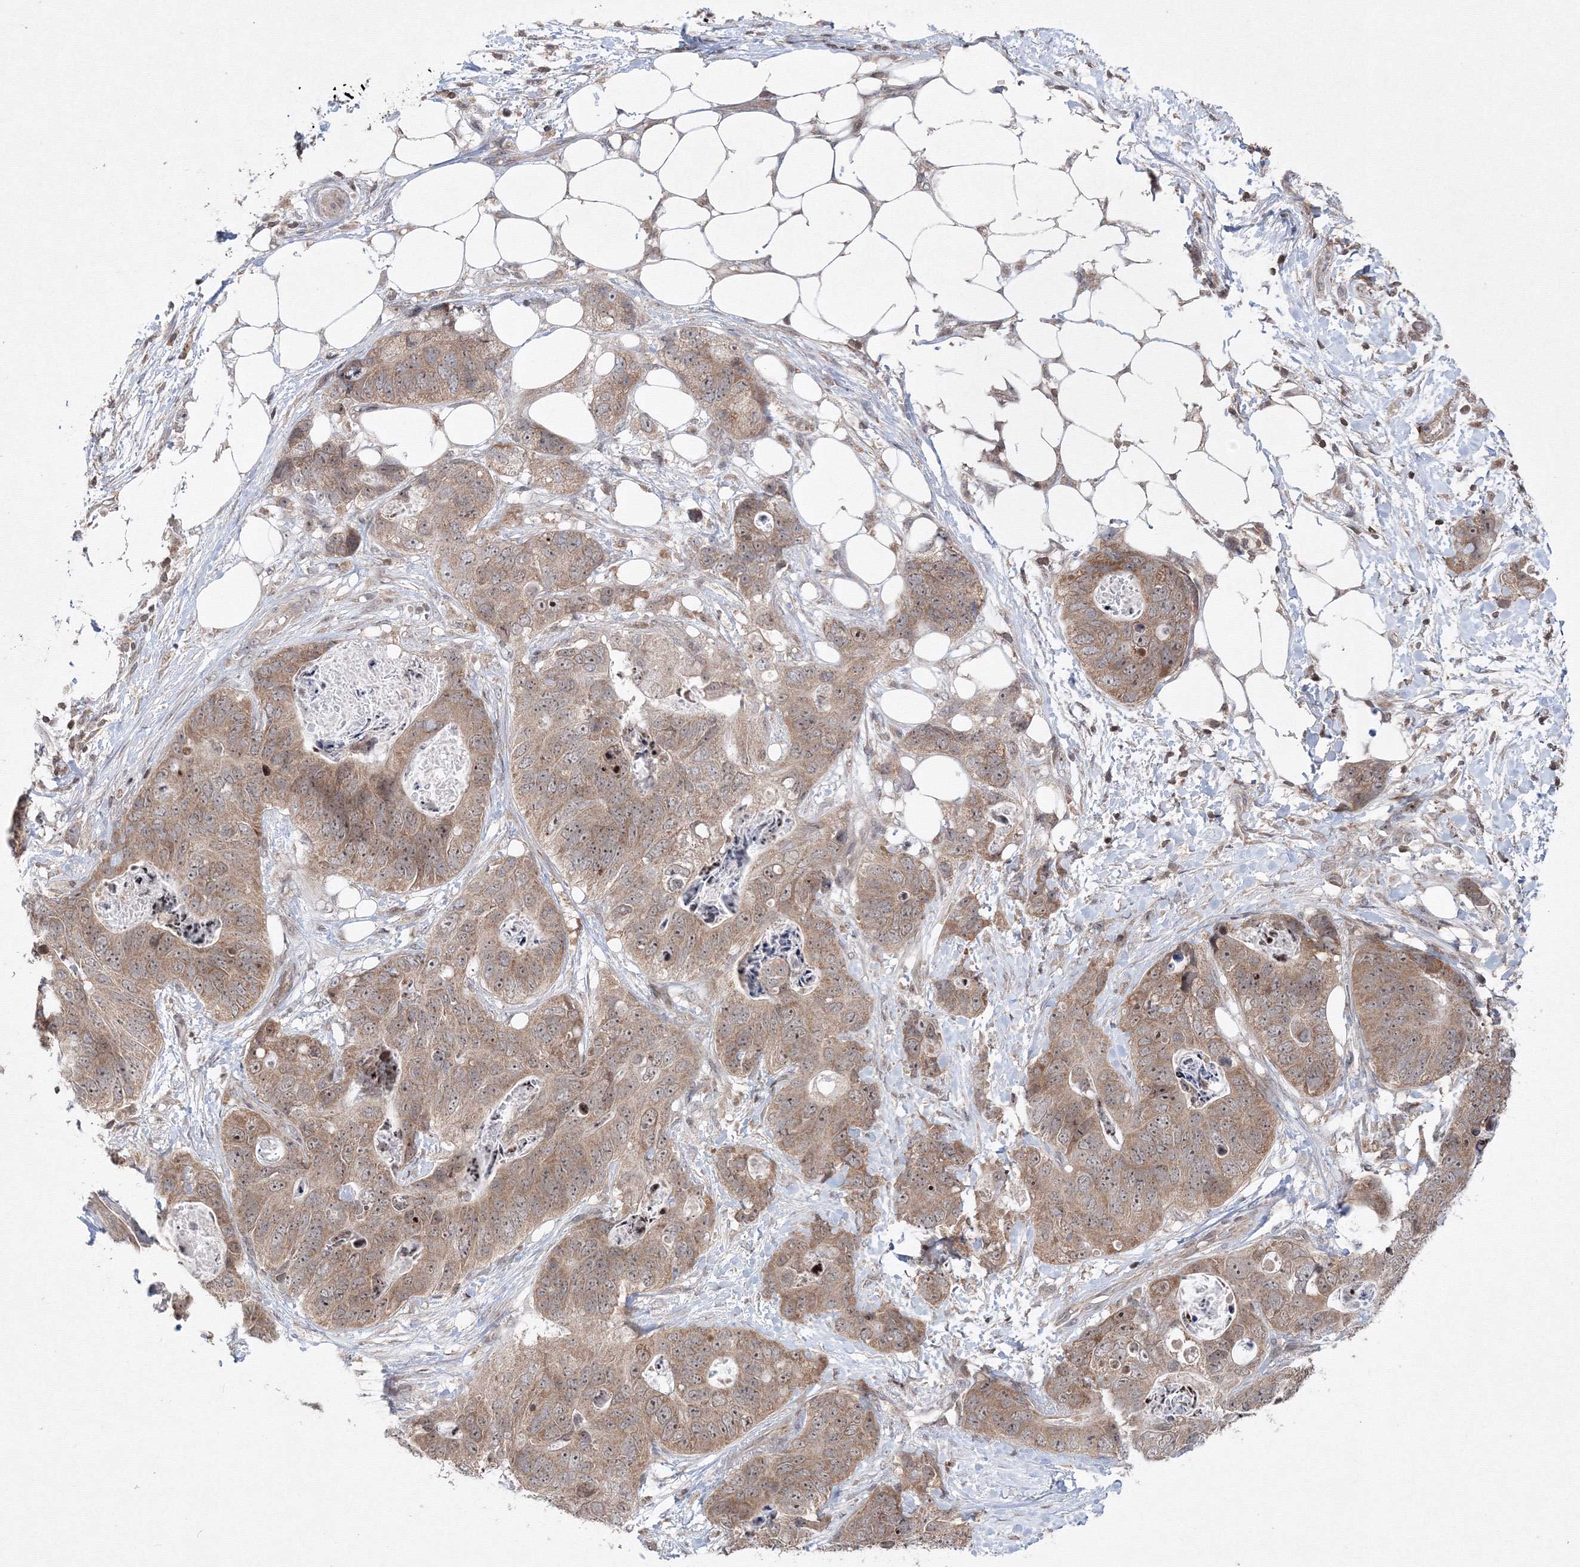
{"staining": {"intensity": "moderate", "quantity": ">75%", "location": "cytoplasmic/membranous"}, "tissue": "stomach cancer", "cell_type": "Tumor cells", "image_type": "cancer", "snomed": [{"axis": "morphology", "description": "Adenocarcinoma, NOS"}, {"axis": "topography", "description": "Stomach"}], "caption": "Human stomach adenocarcinoma stained for a protein (brown) exhibits moderate cytoplasmic/membranous positive positivity in about >75% of tumor cells.", "gene": "MKRN2", "patient": {"sex": "female", "age": 89}}